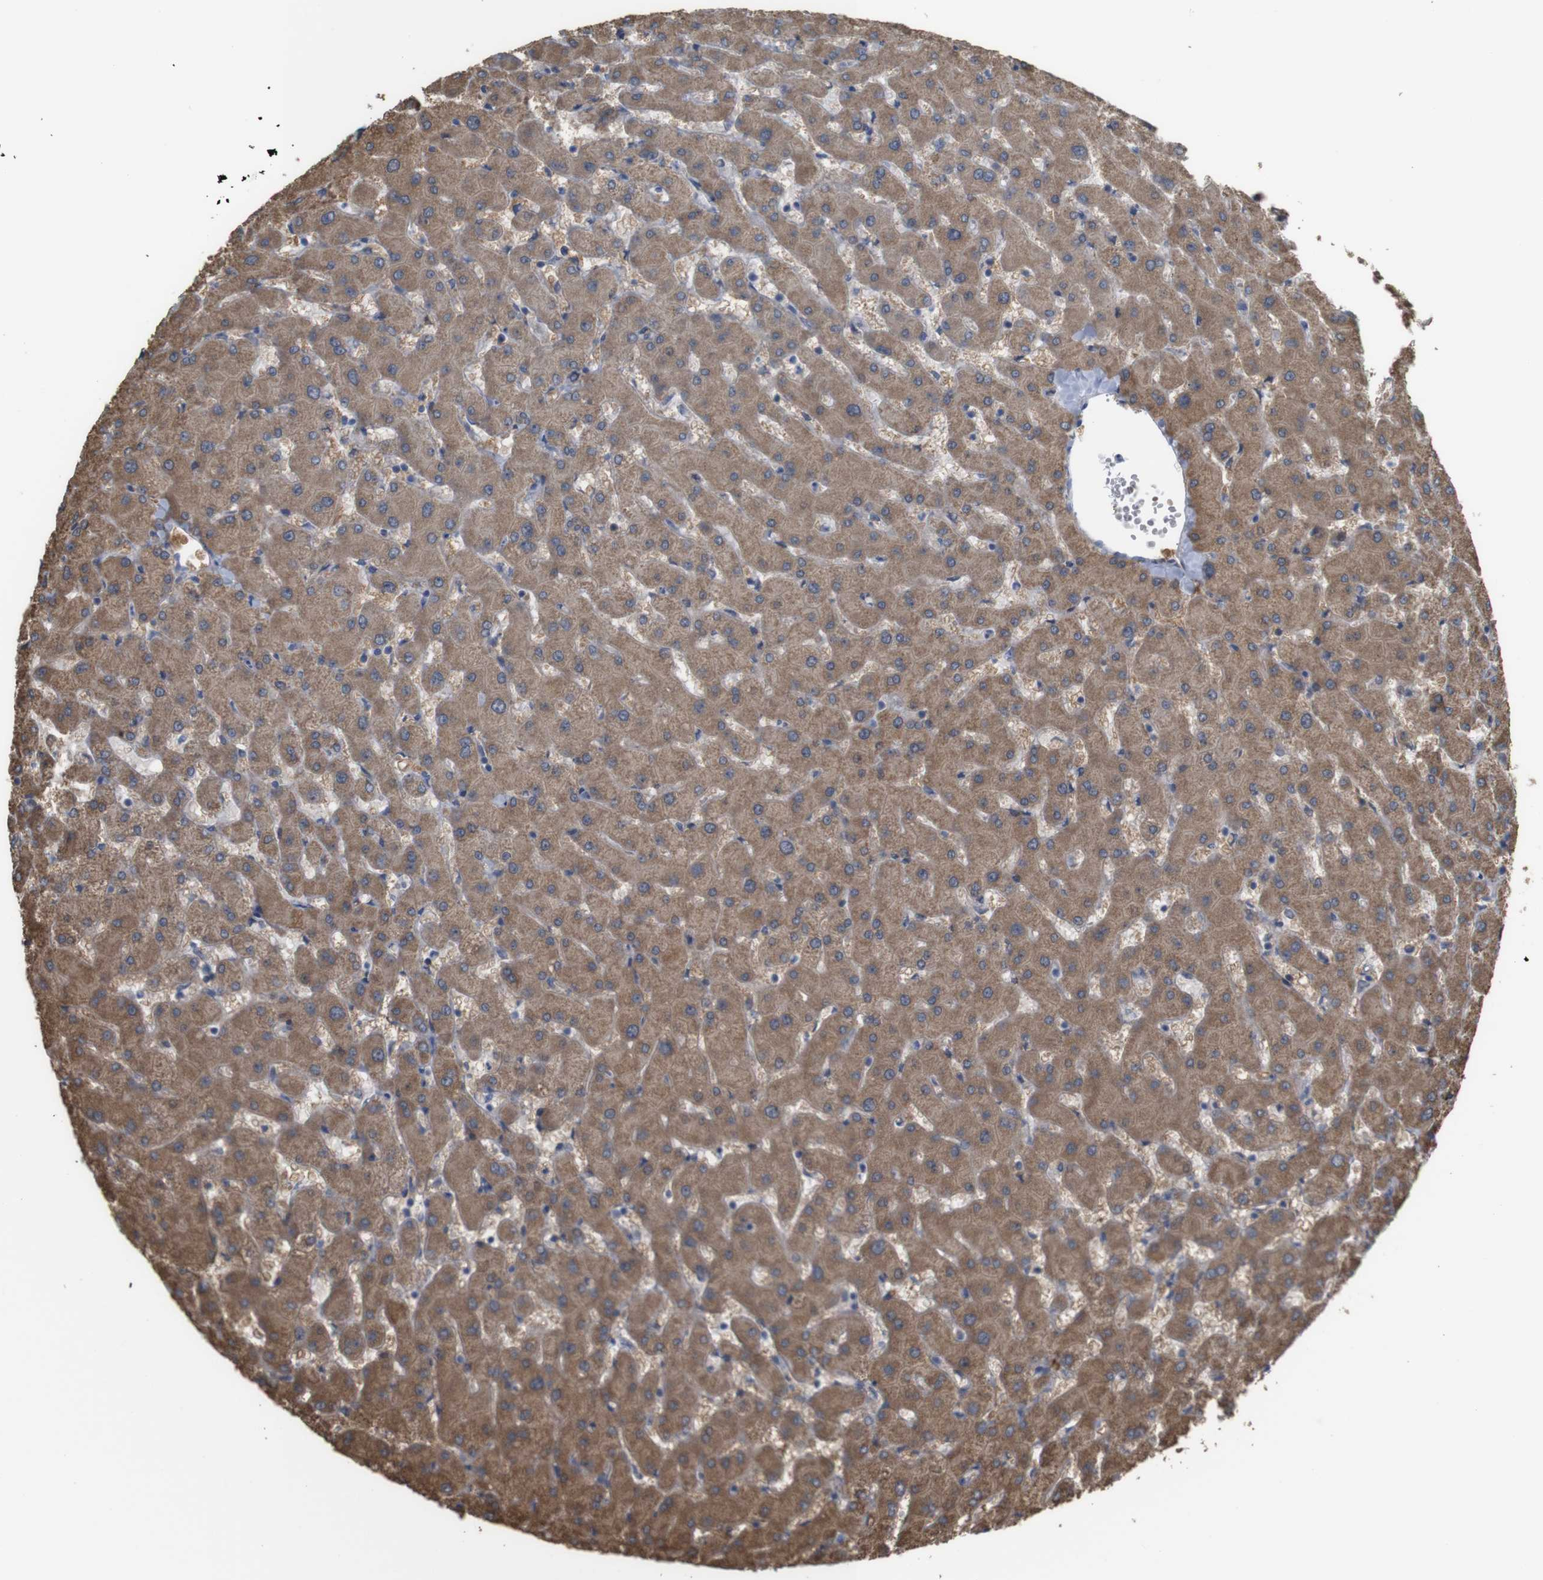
{"staining": {"intensity": "weak", "quantity": ">75%", "location": "cytoplasmic/membranous"}, "tissue": "liver", "cell_type": "Cholangiocytes", "image_type": "normal", "snomed": [{"axis": "morphology", "description": "Normal tissue, NOS"}, {"axis": "topography", "description": "Liver"}], "caption": "Immunohistochemistry micrograph of unremarkable liver: human liver stained using immunohistochemistry demonstrates low levels of weak protein expression localized specifically in the cytoplasmic/membranous of cholangiocytes, appearing as a cytoplasmic/membranous brown color.", "gene": "PTPRR", "patient": {"sex": "female", "age": 63}}